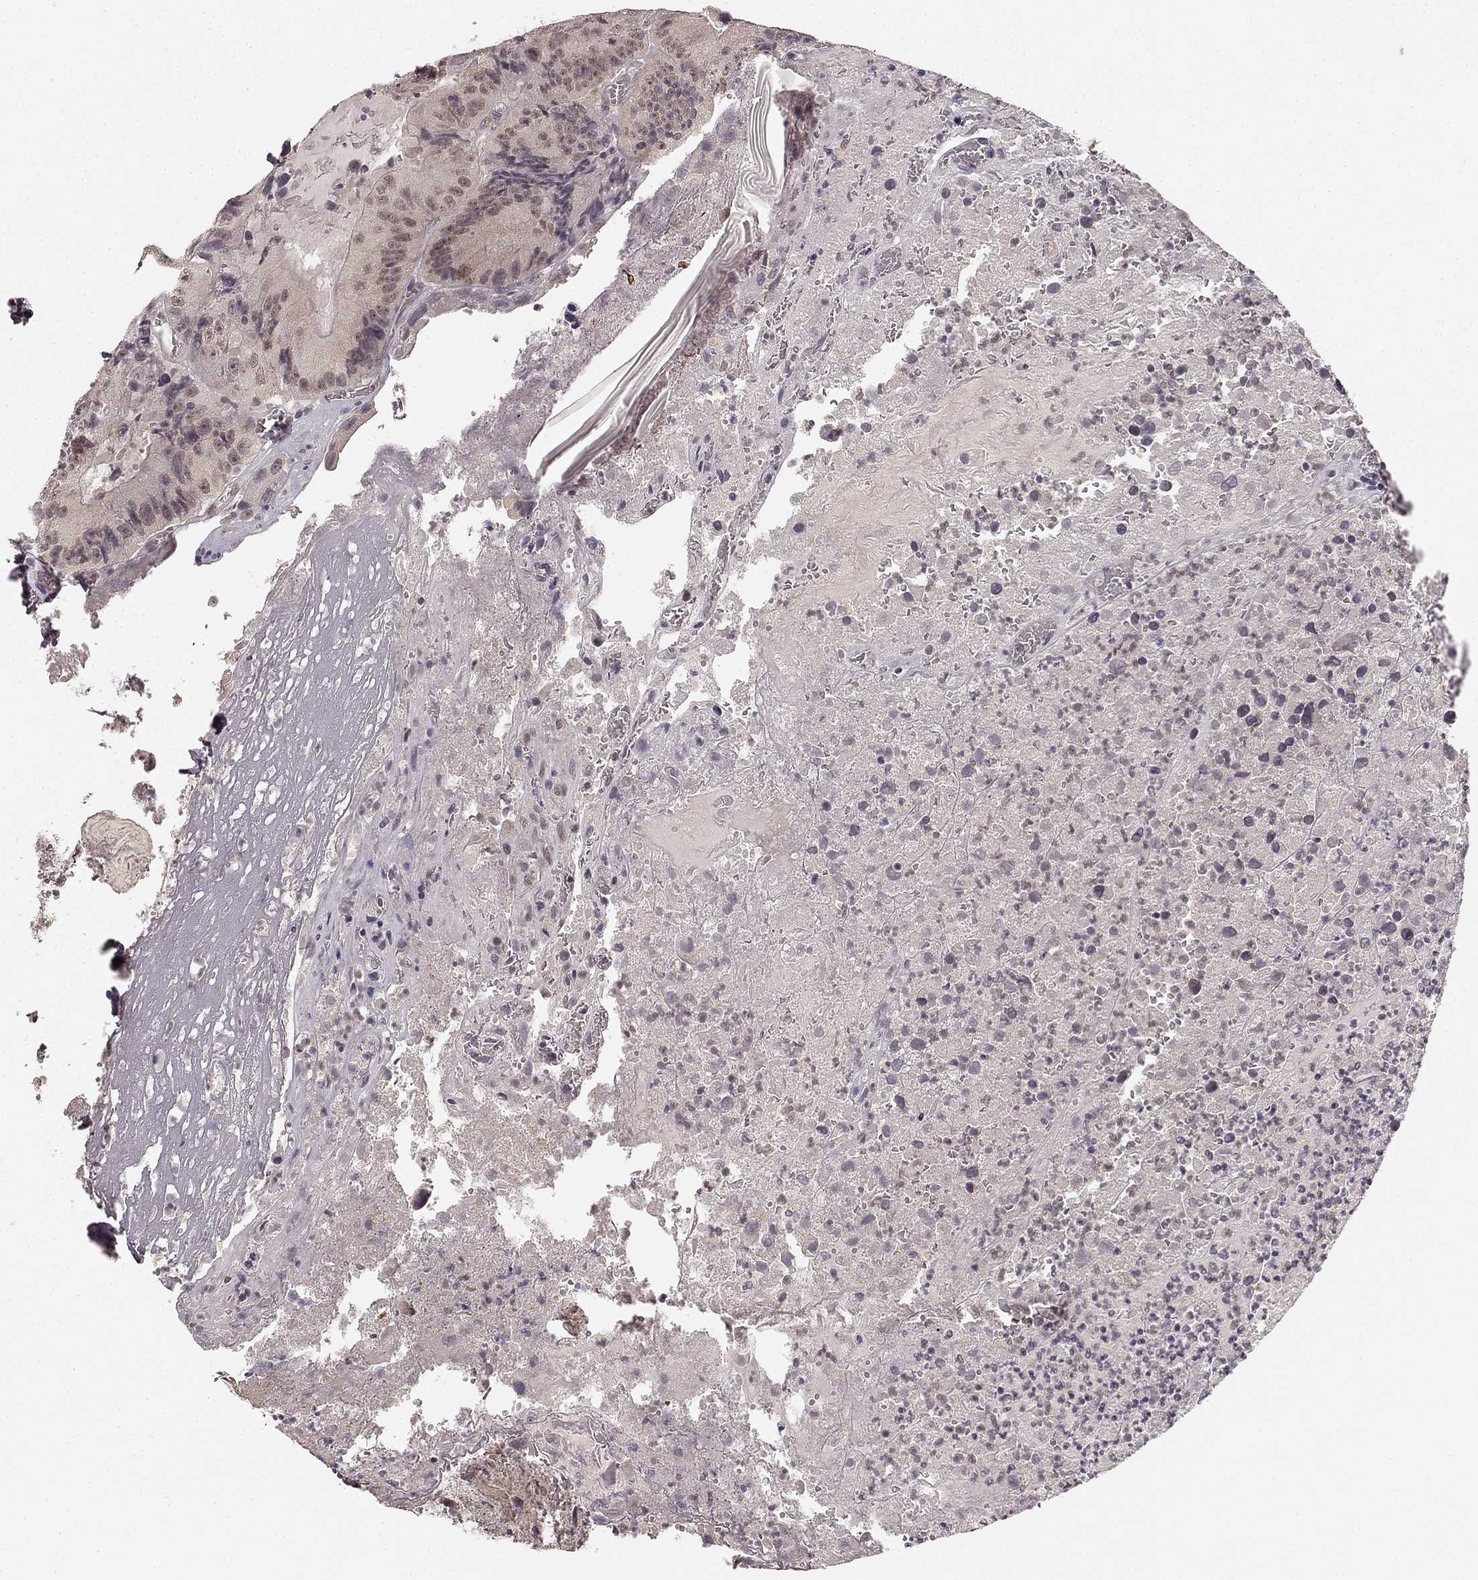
{"staining": {"intensity": "weak", "quantity": "25%-75%", "location": "nuclear"}, "tissue": "colorectal cancer", "cell_type": "Tumor cells", "image_type": "cancer", "snomed": [{"axis": "morphology", "description": "Adenocarcinoma, NOS"}, {"axis": "topography", "description": "Colon"}], "caption": "Tumor cells show weak nuclear positivity in about 25%-75% of cells in colorectal adenocarcinoma.", "gene": "HCN4", "patient": {"sex": "female", "age": 86}}